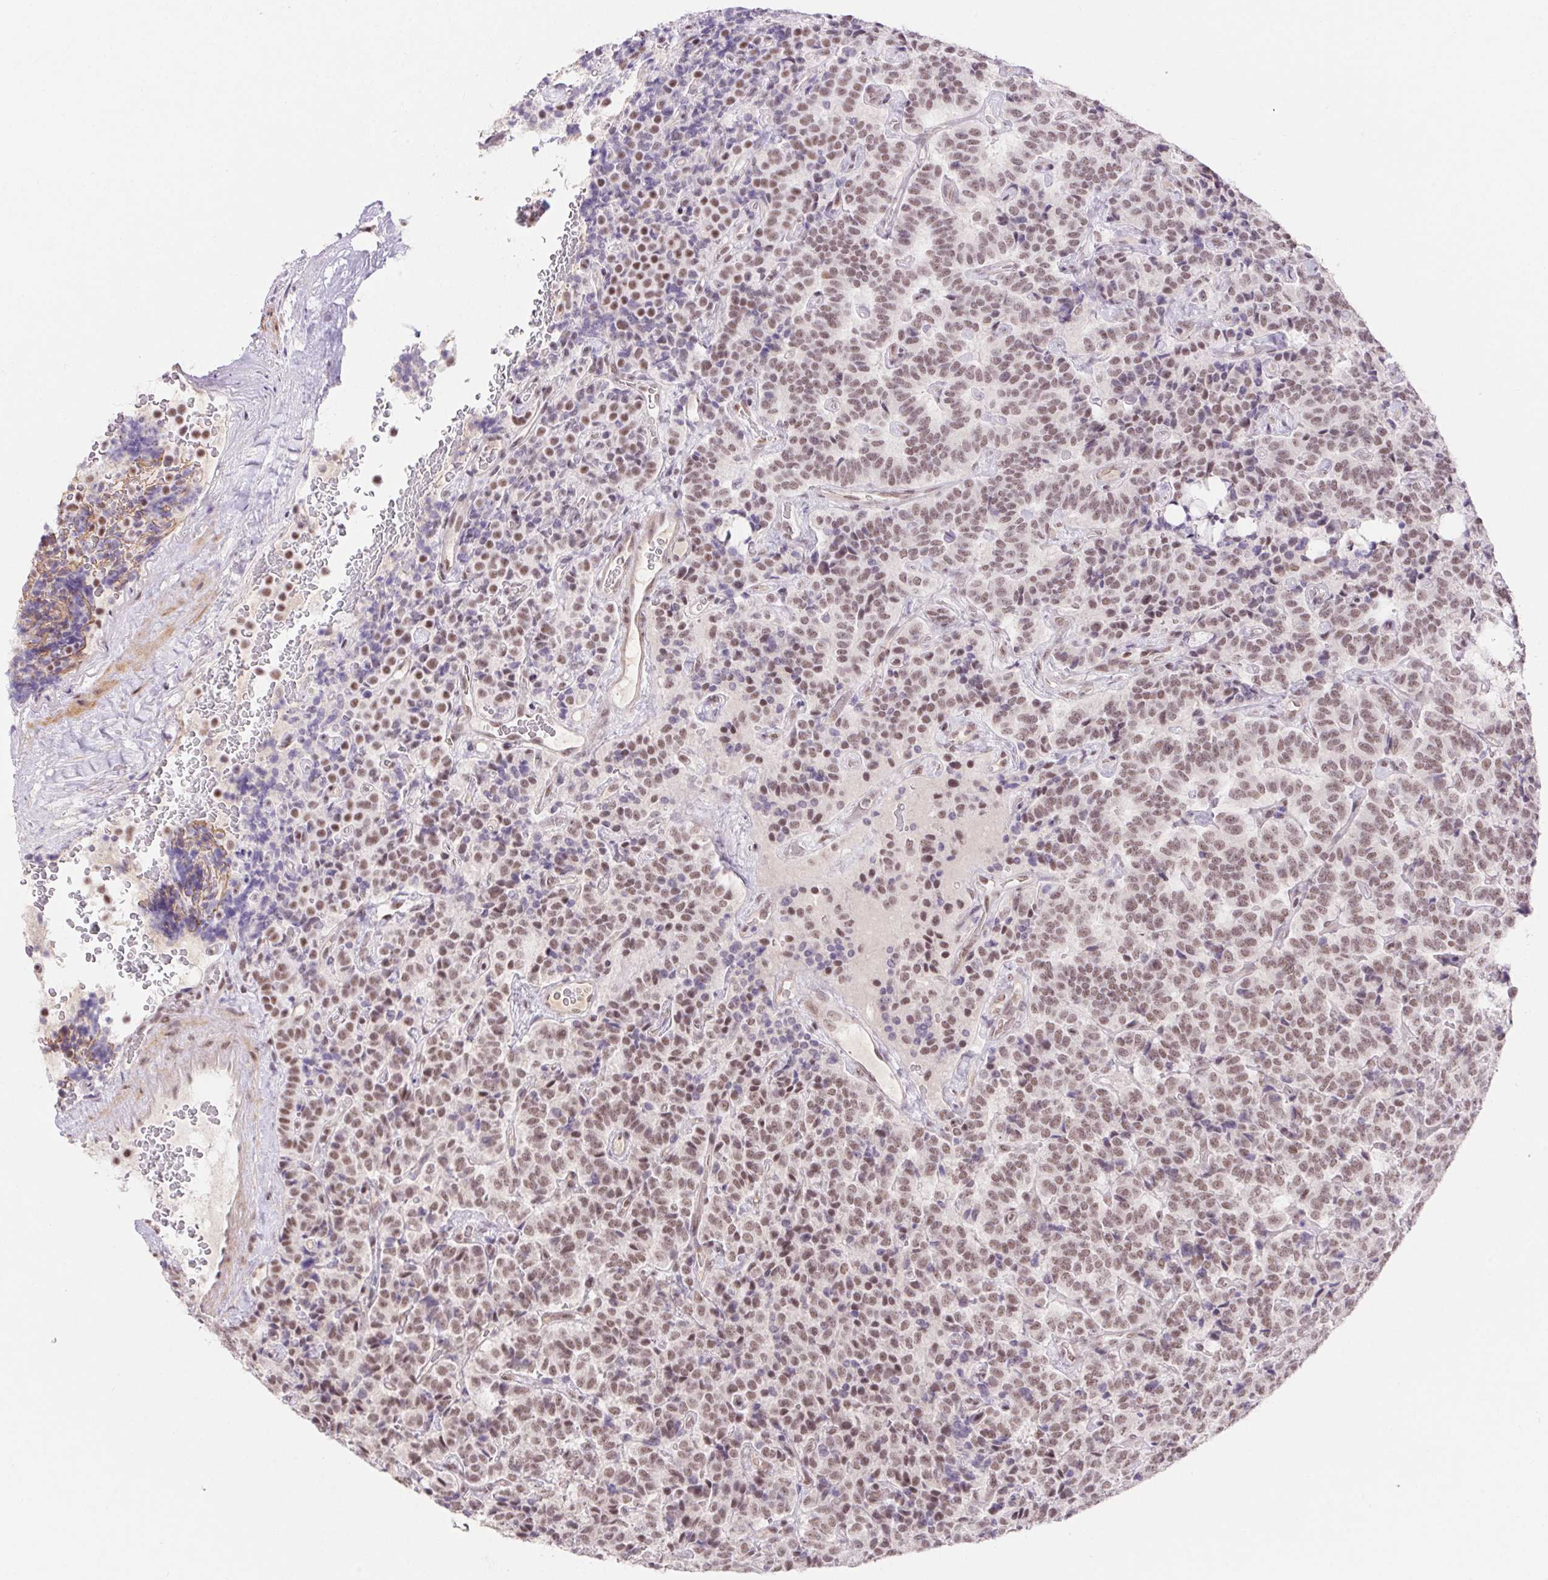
{"staining": {"intensity": "weak", "quantity": ">75%", "location": "nuclear"}, "tissue": "carcinoid", "cell_type": "Tumor cells", "image_type": "cancer", "snomed": [{"axis": "morphology", "description": "Carcinoid, malignant, NOS"}, {"axis": "topography", "description": "Pancreas"}], "caption": "Approximately >75% of tumor cells in carcinoid (malignant) demonstrate weak nuclear protein staining as visualized by brown immunohistochemical staining.", "gene": "DDX17", "patient": {"sex": "male", "age": 36}}